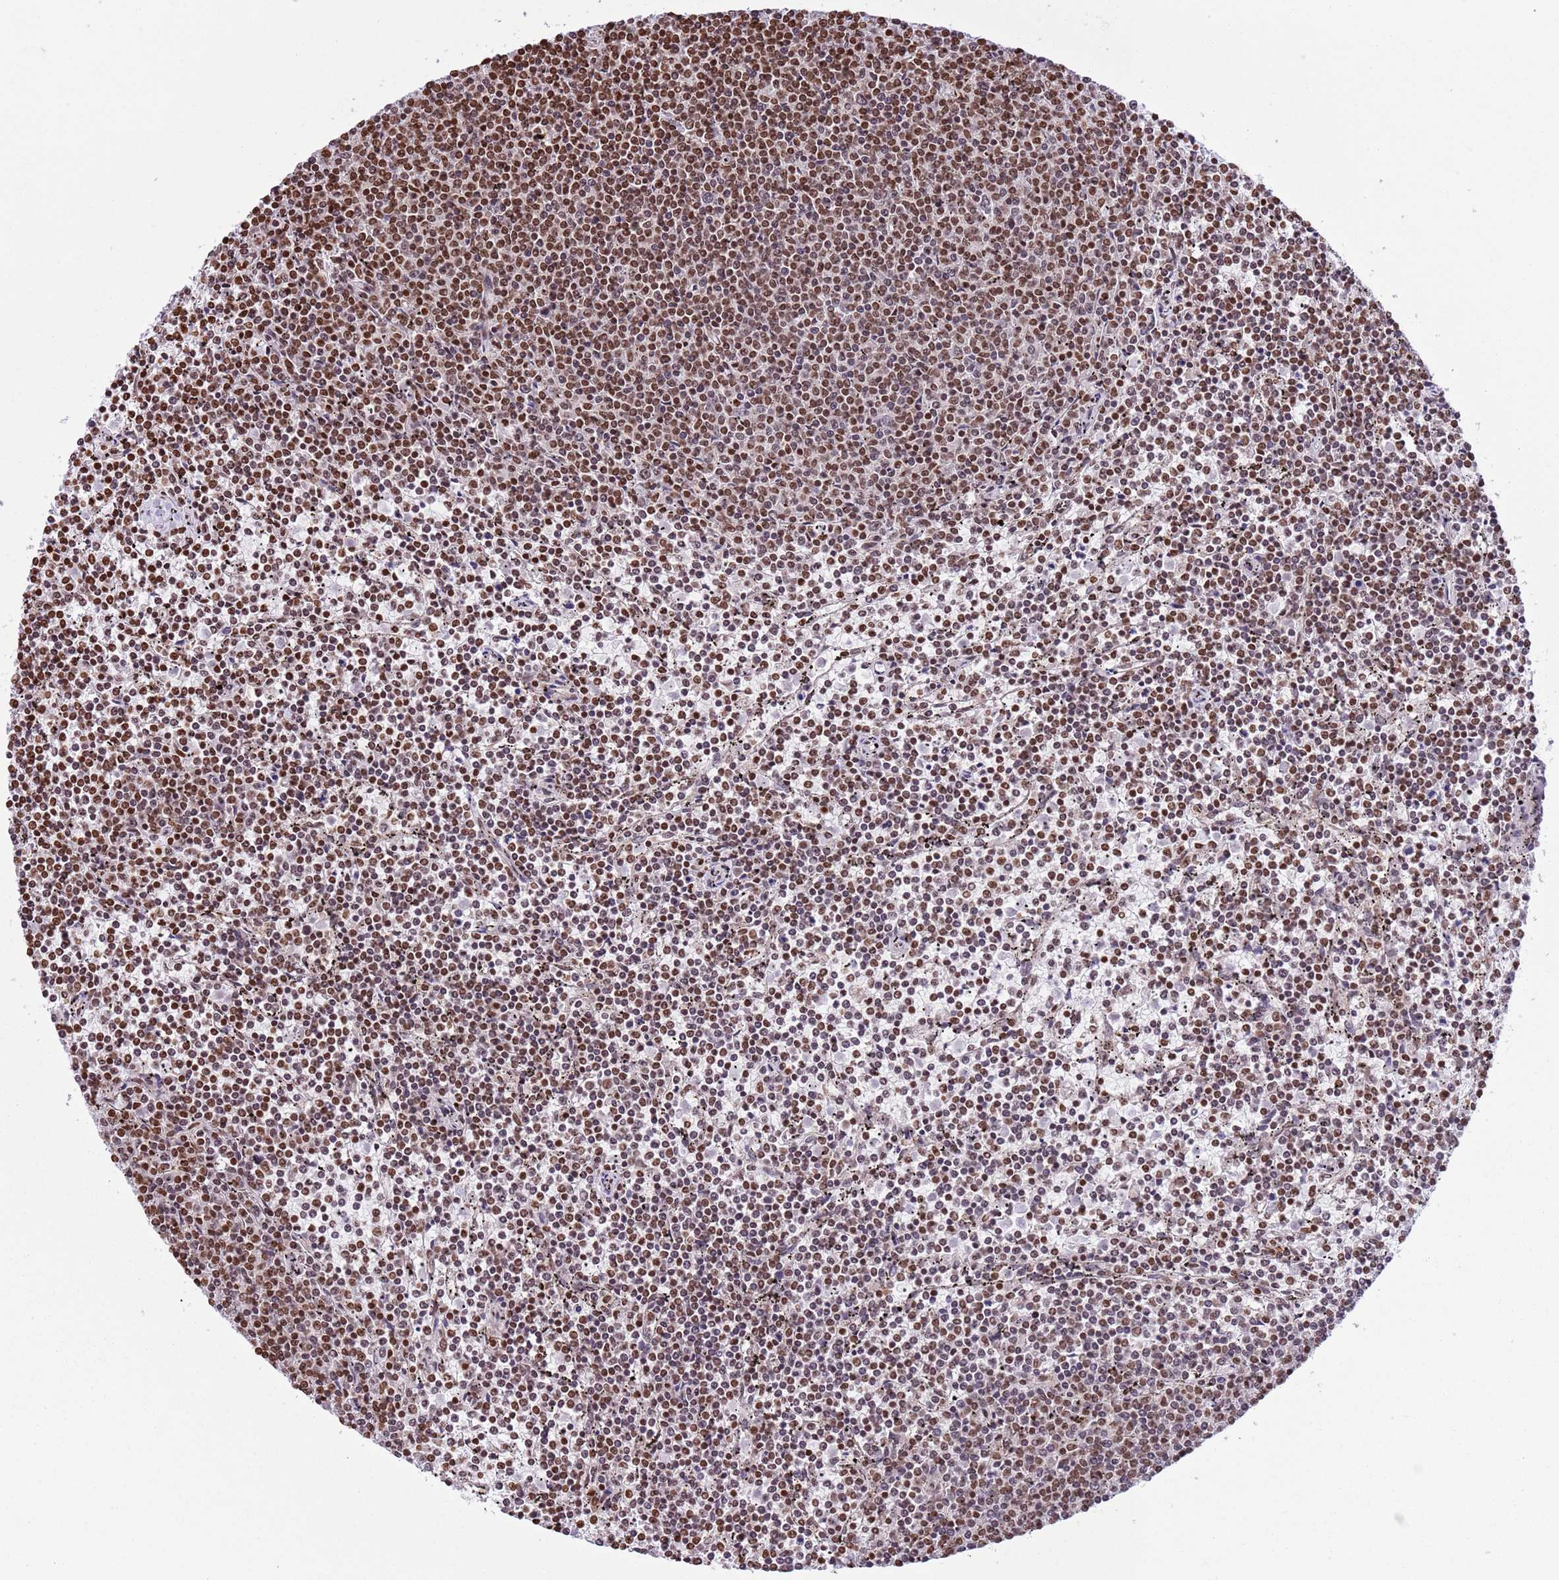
{"staining": {"intensity": "moderate", "quantity": ">75%", "location": "nuclear"}, "tissue": "lymphoma", "cell_type": "Tumor cells", "image_type": "cancer", "snomed": [{"axis": "morphology", "description": "Malignant lymphoma, non-Hodgkin's type, Low grade"}, {"axis": "topography", "description": "Spleen"}], "caption": "This image demonstrates immunohistochemistry (IHC) staining of lymphoma, with medium moderate nuclear positivity in about >75% of tumor cells.", "gene": "NRIP1", "patient": {"sex": "female", "age": 50}}